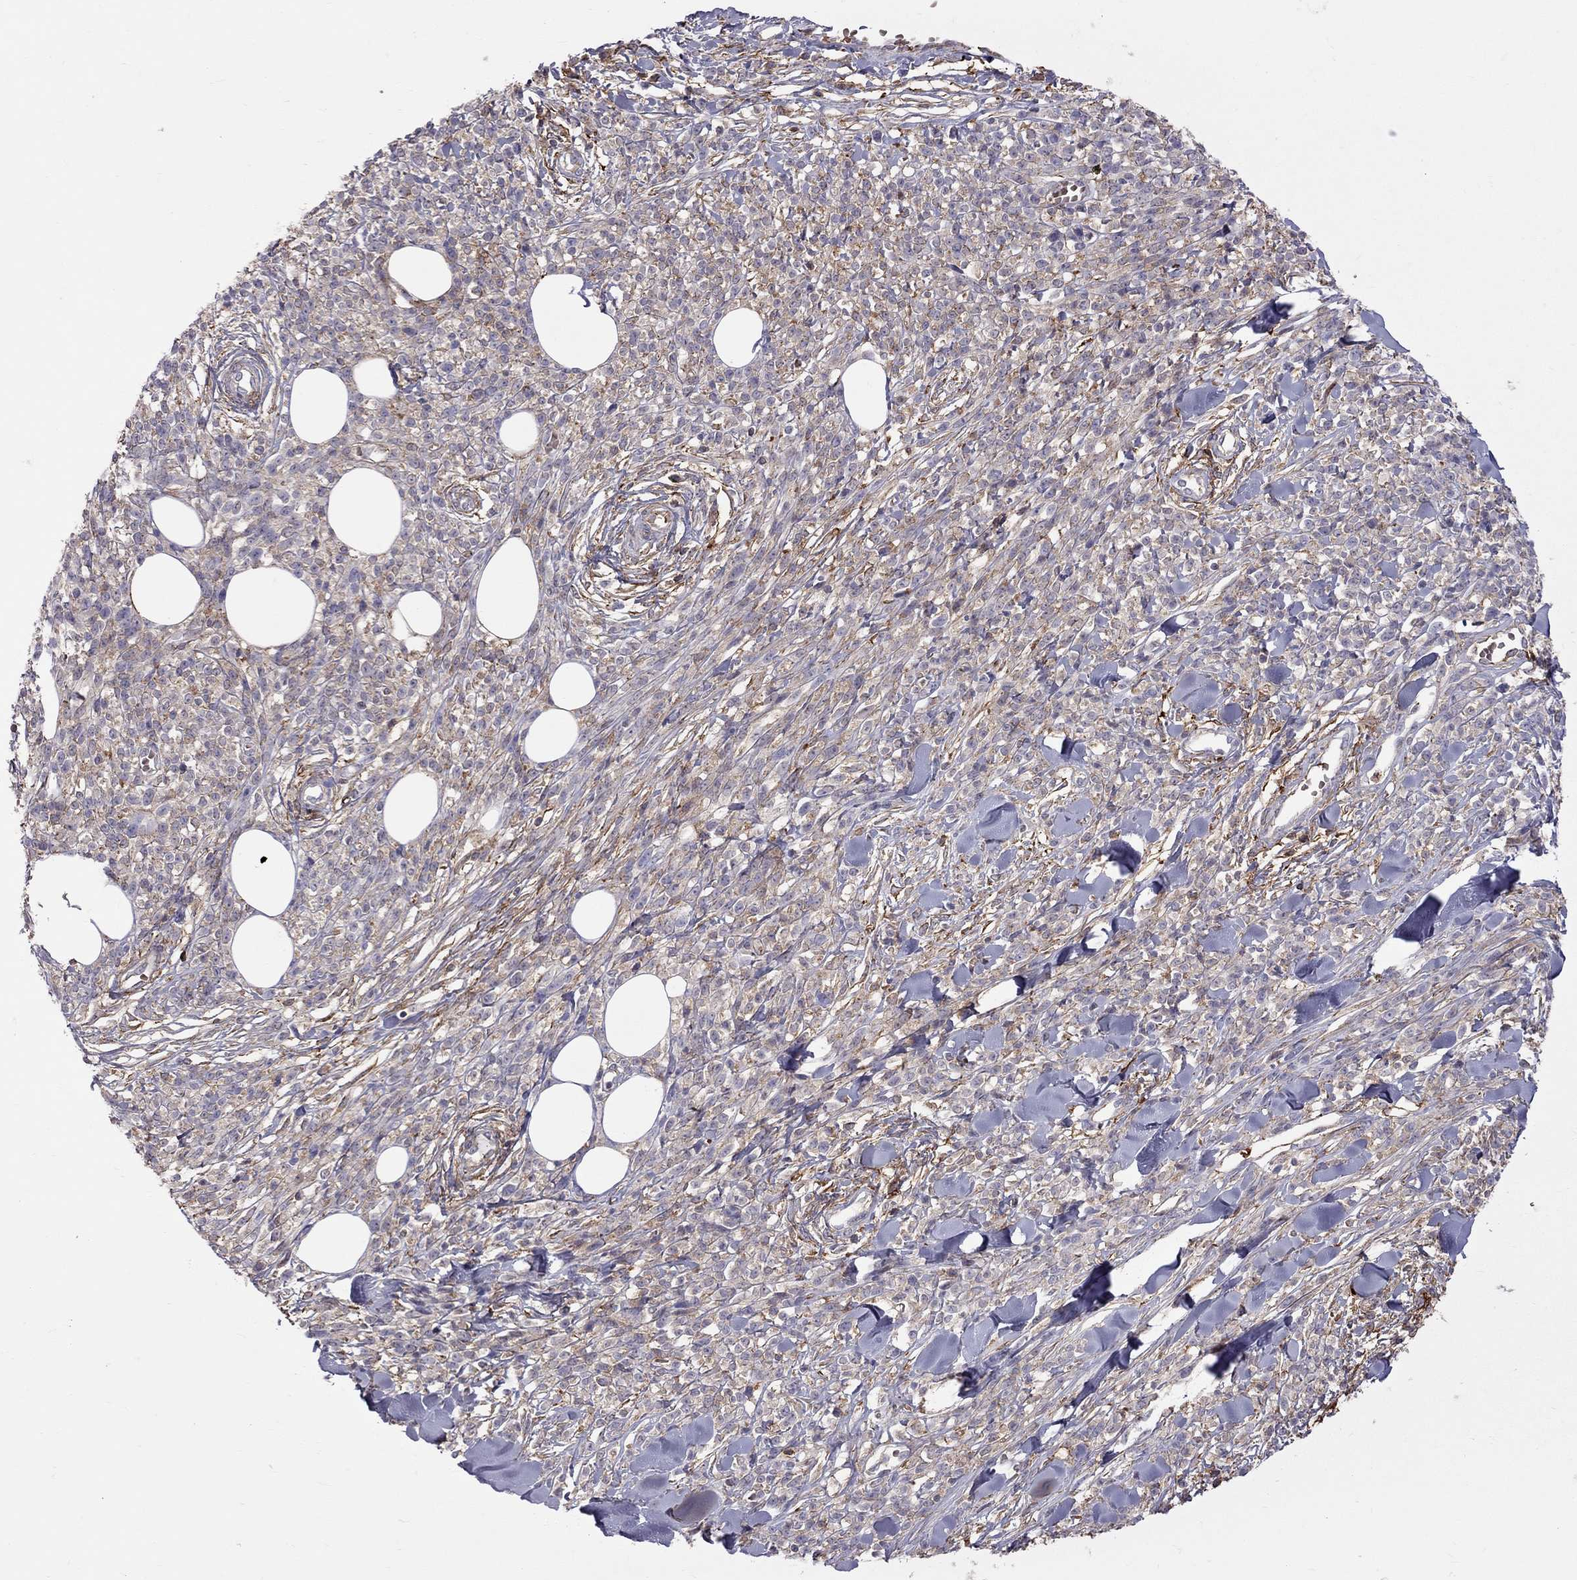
{"staining": {"intensity": "moderate", "quantity": "<25%", "location": "cytoplasmic/membranous"}, "tissue": "melanoma", "cell_type": "Tumor cells", "image_type": "cancer", "snomed": [{"axis": "morphology", "description": "Malignant melanoma, NOS"}, {"axis": "topography", "description": "Skin"}, {"axis": "topography", "description": "Skin of trunk"}], "caption": "Immunohistochemical staining of malignant melanoma demonstrates low levels of moderate cytoplasmic/membranous positivity in approximately <25% of tumor cells.", "gene": "EIF4E3", "patient": {"sex": "male", "age": 74}}